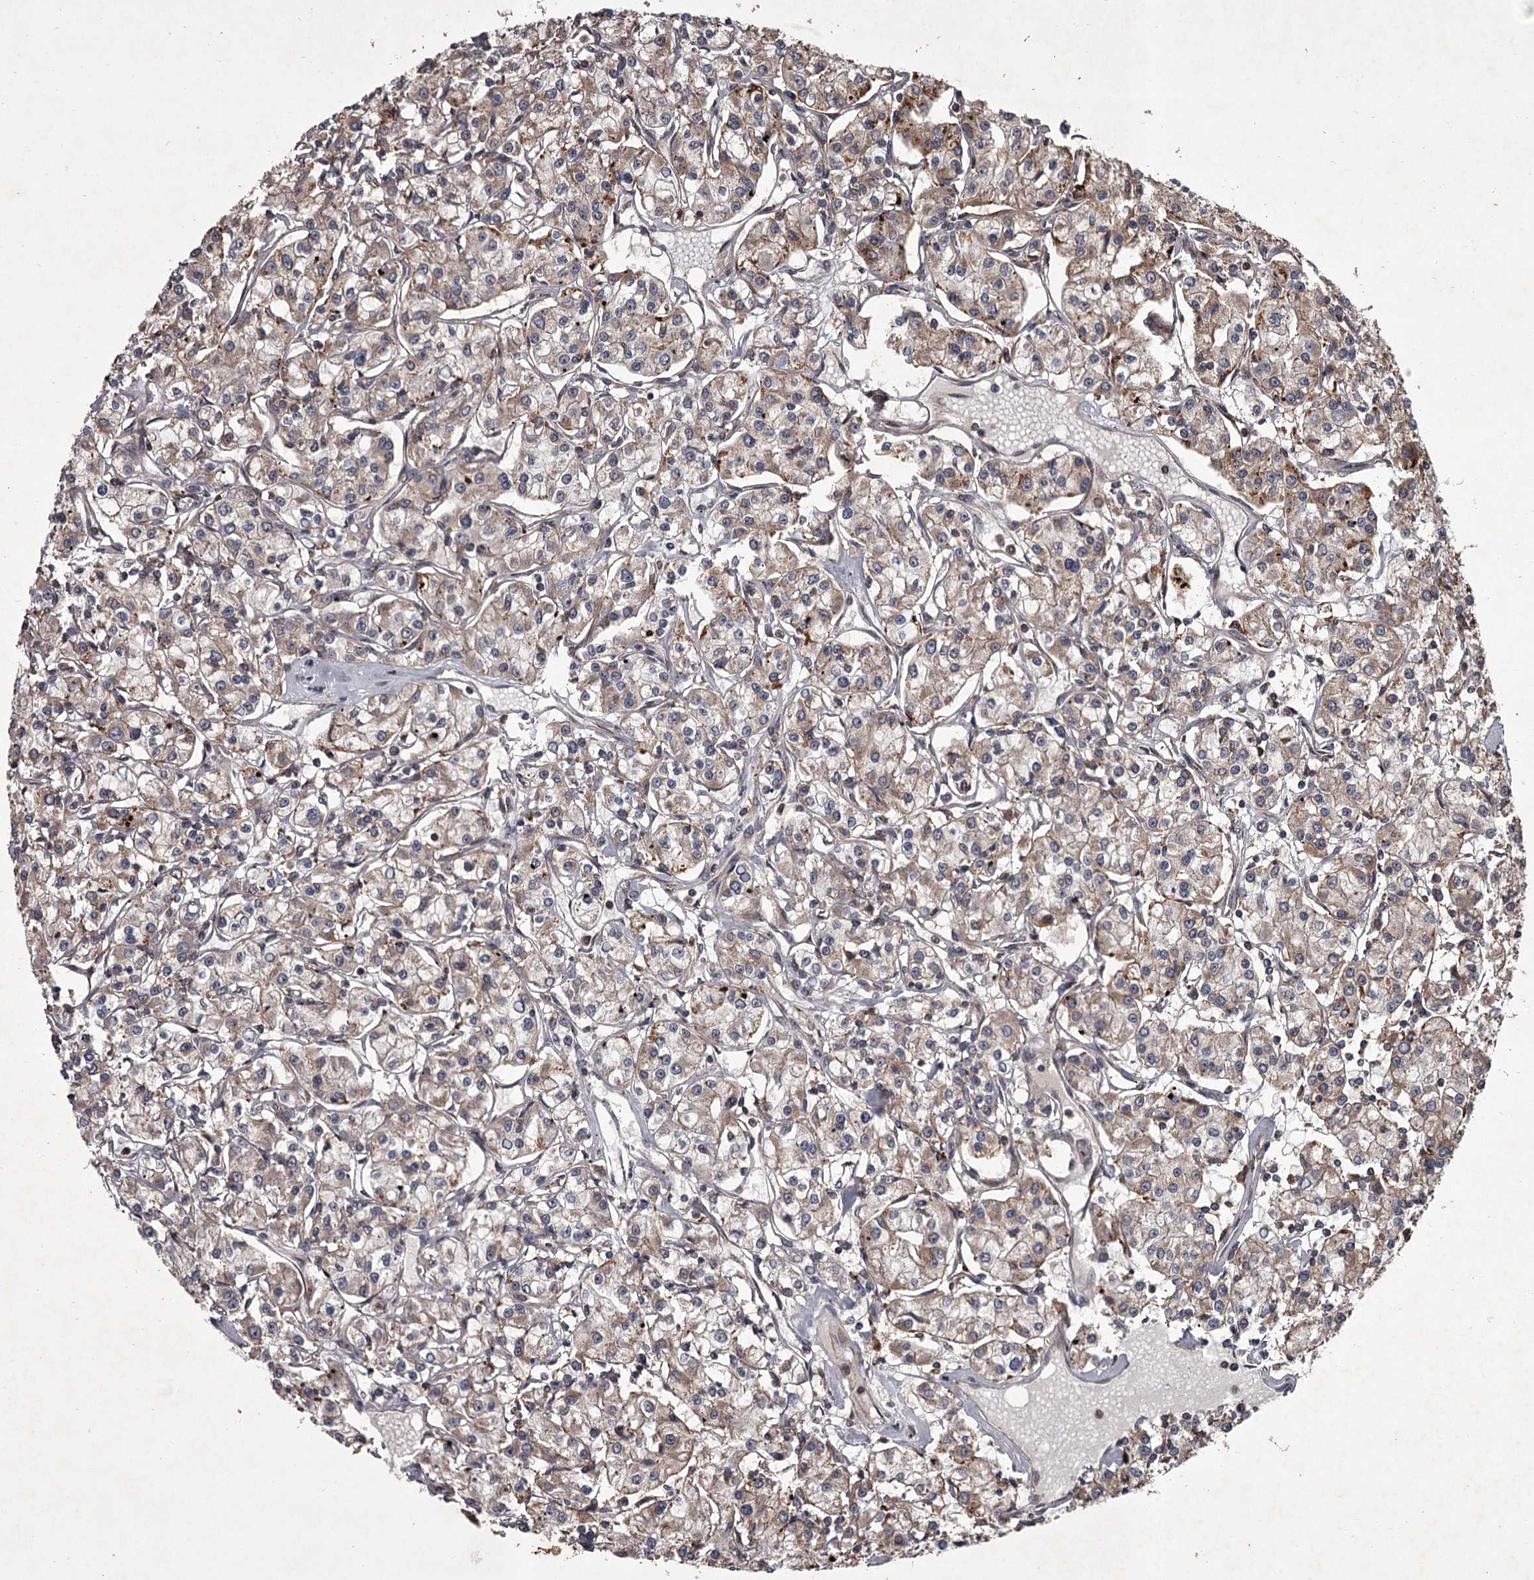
{"staining": {"intensity": "weak", "quantity": ">75%", "location": "cytoplasmic/membranous"}, "tissue": "renal cancer", "cell_type": "Tumor cells", "image_type": "cancer", "snomed": [{"axis": "morphology", "description": "Adenocarcinoma, NOS"}, {"axis": "topography", "description": "Kidney"}], "caption": "A brown stain labels weak cytoplasmic/membranous staining of a protein in renal adenocarcinoma tumor cells.", "gene": "UNC93B1", "patient": {"sex": "female", "age": 59}}